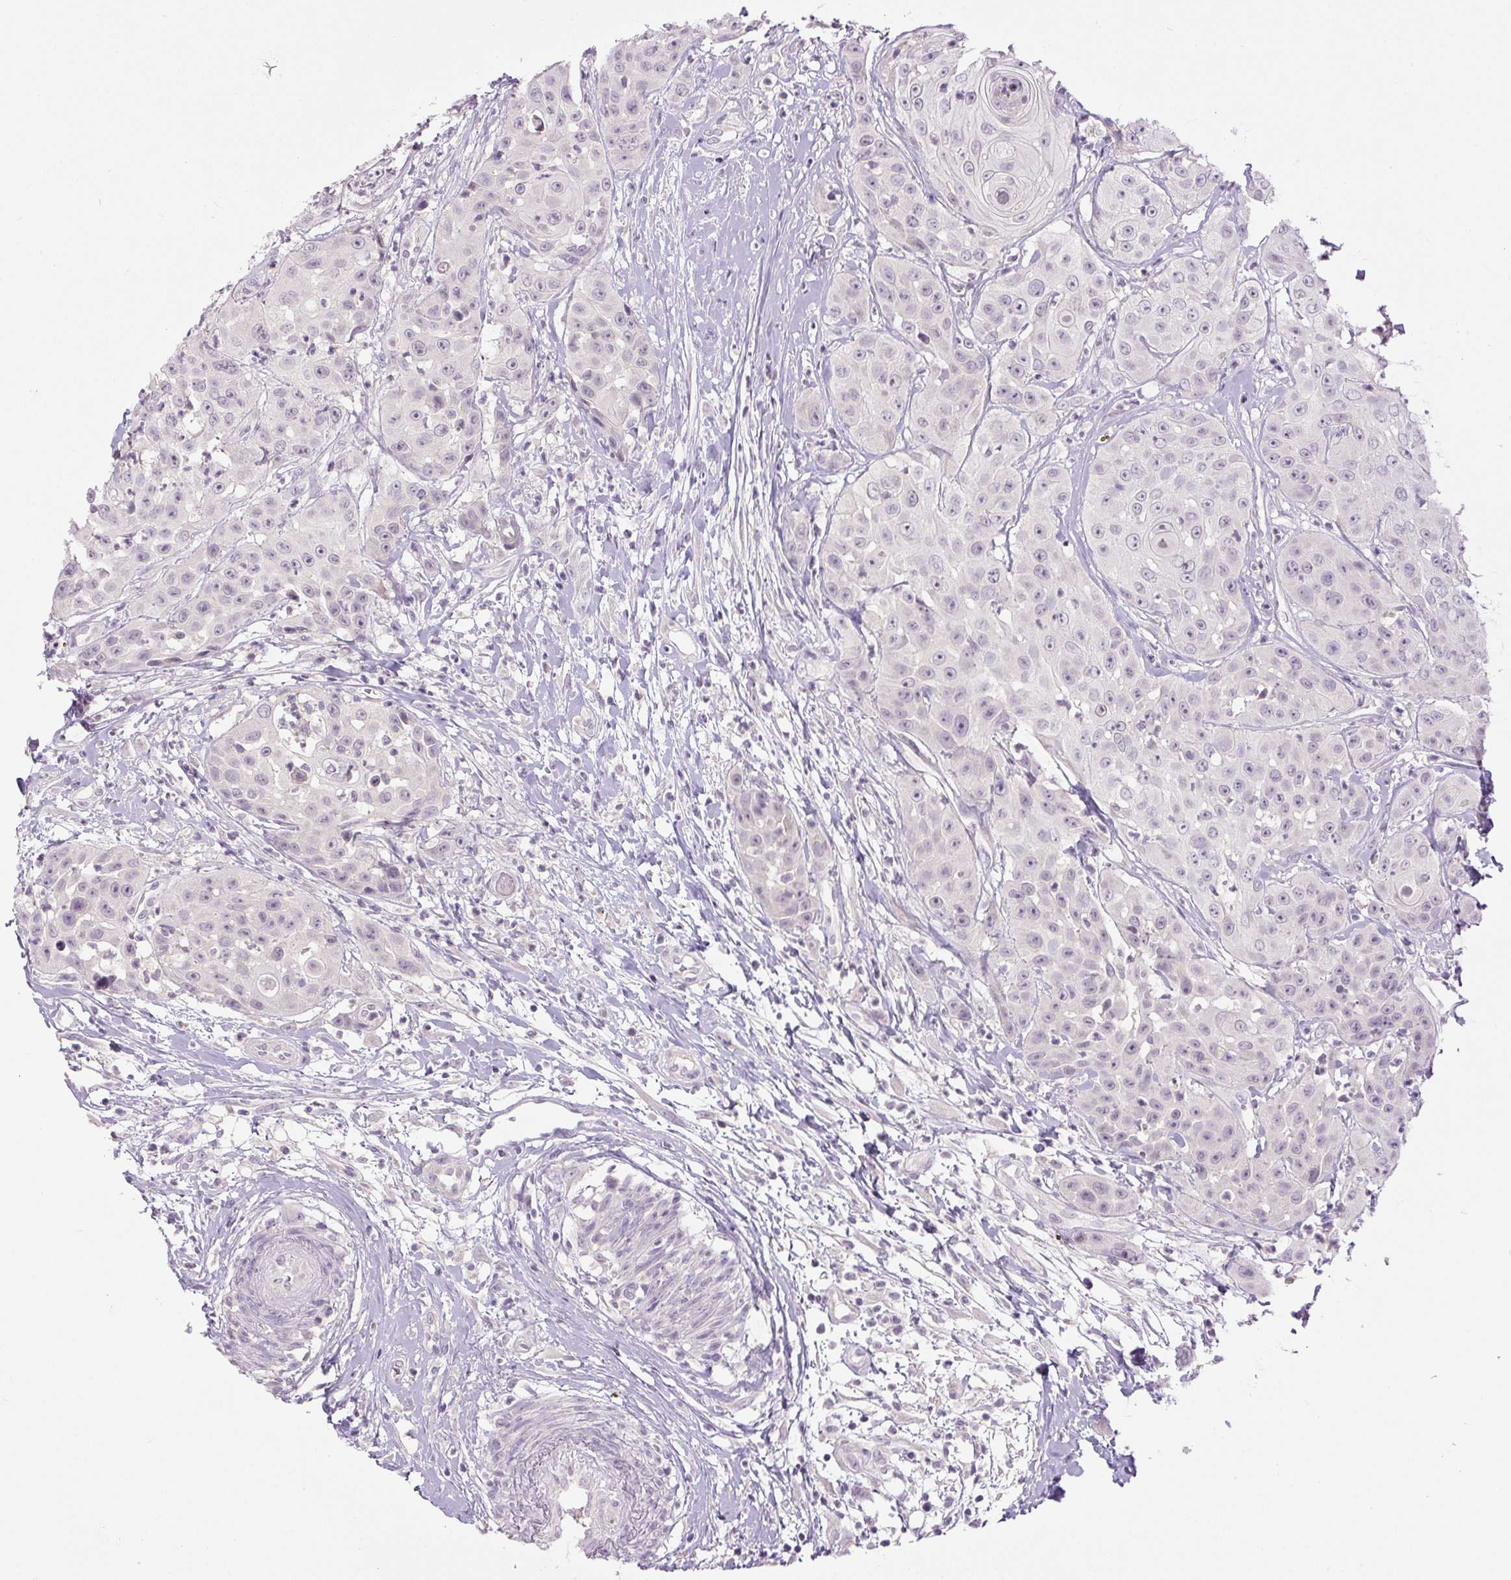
{"staining": {"intensity": "negative", "quantity": "none", "location": "none"}, "tissue": "head and neck cancer", "cell_type": "Tumor cells", "image_type": "cancer", "snomed": [{"axis": "morphology", "description": "Squamous cell carcinoma, NOS"}, {"axis": "topography", "description": "Head-Neck"}], "caption": "IHC of squamous cell carcinoma (head and neck) exhibits no positivity in tumor cells. (DAB IHC, high magnification).", "gene": "FABP7", "patient": {"sex": "male", "age": 83}}